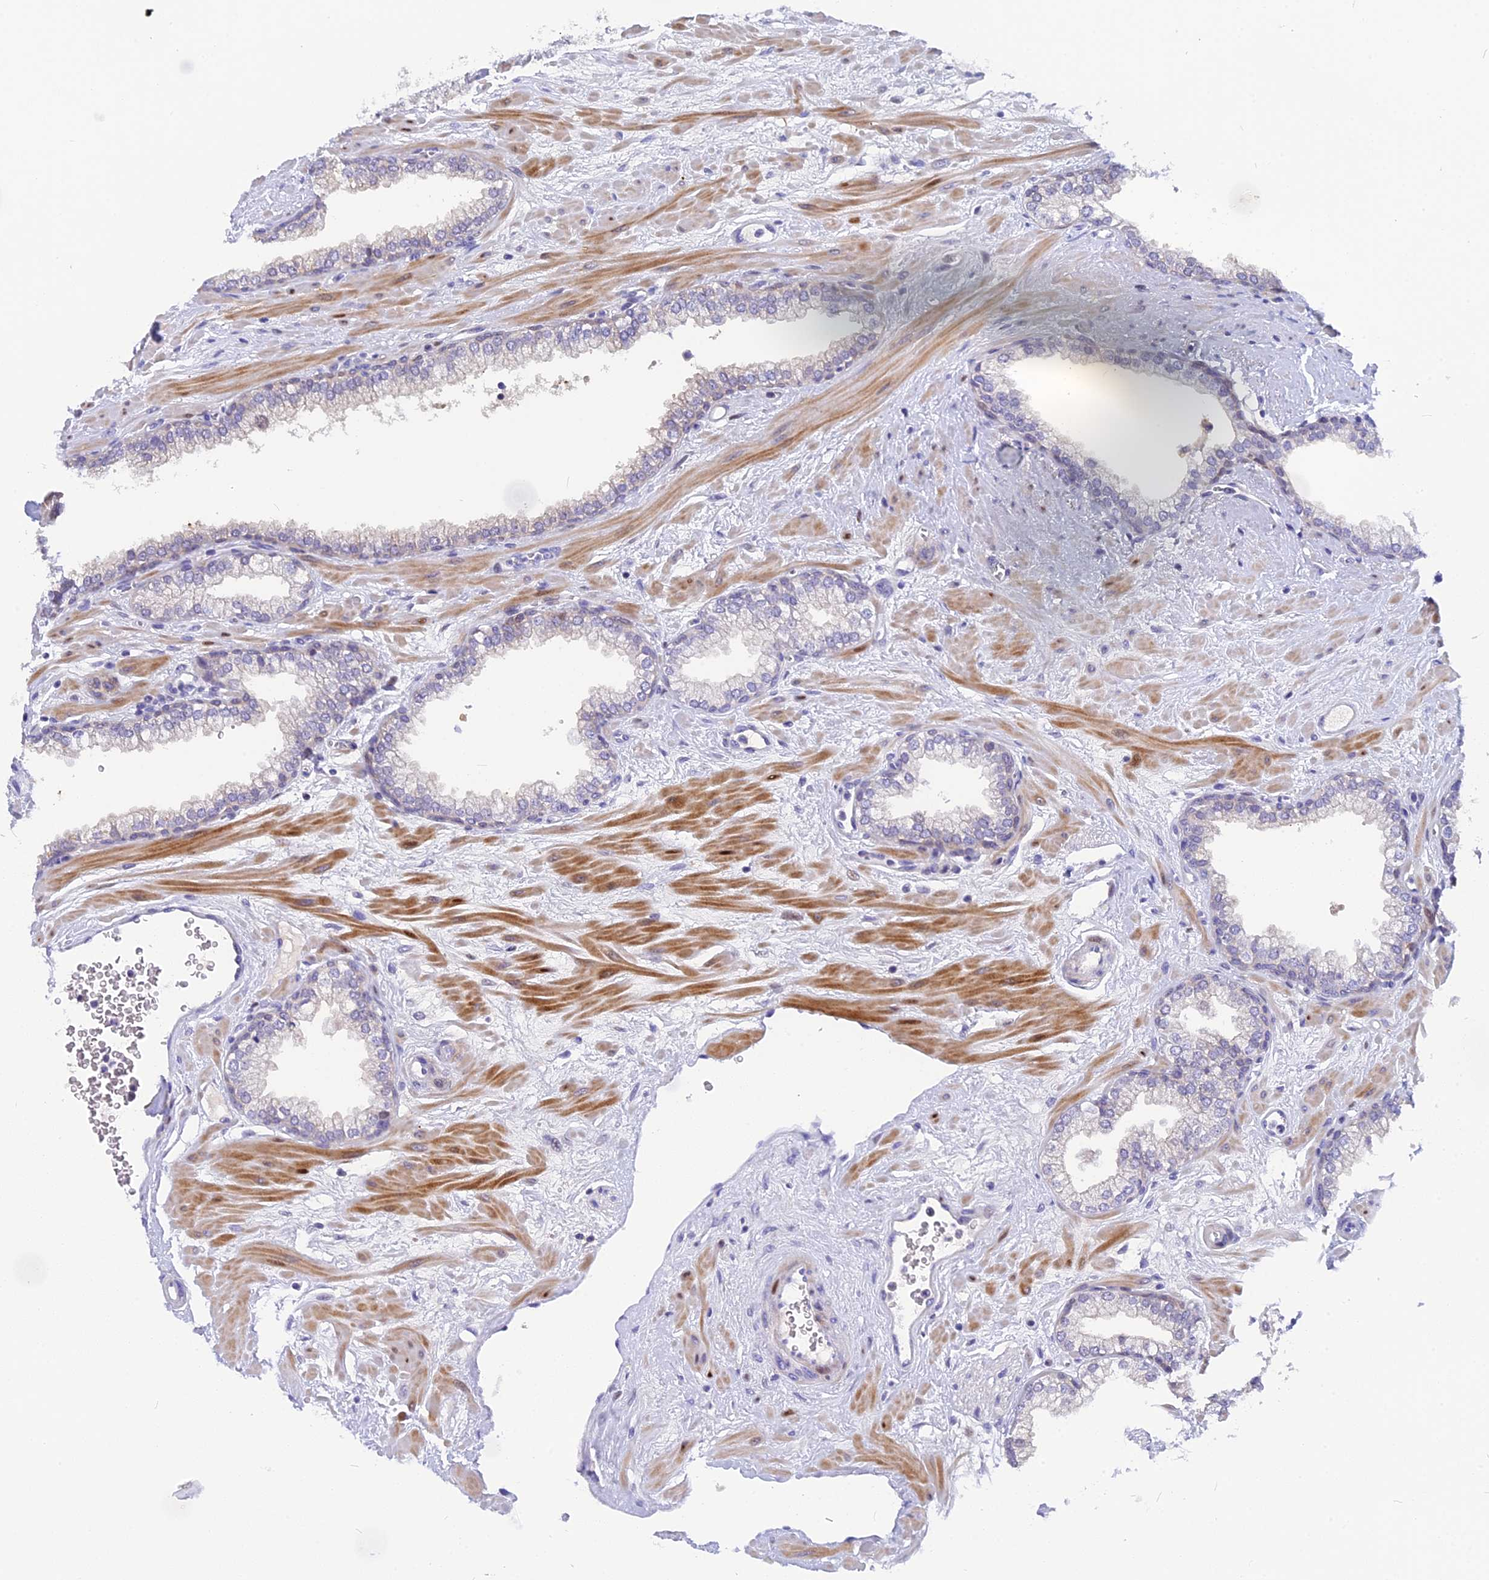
{"staining": {"intensity": "moderate", "quantity": "<25%", "location": "nuclear"}, "tissue": "prostate", "cell_type": "Glandular cells", "image_type": "normal", "snomed": [{"axis": "morphology", "description": "Normal tissue, NOS"}, {"axis": "morphology", "description": "Urothelial carcinoma, Low grade"}, {"axis": "topography", "description": "Urinary bladder"}, {"axis": "topography", "description": "Prostate"}], "caption": "Prostate stained with DAB immunohistochemistry (IHC) displays low levels of moderate nuclear positivity in approximately <25% of glandular cells. The staining is performed using DAB (3,3'-diaminobenzidine) brown chromogen to label protein expression. The nuclei are counter-stained blue using hematoxylin.", "gene": "NKPD1", "patient": {"sex": "male", "age": 60}}